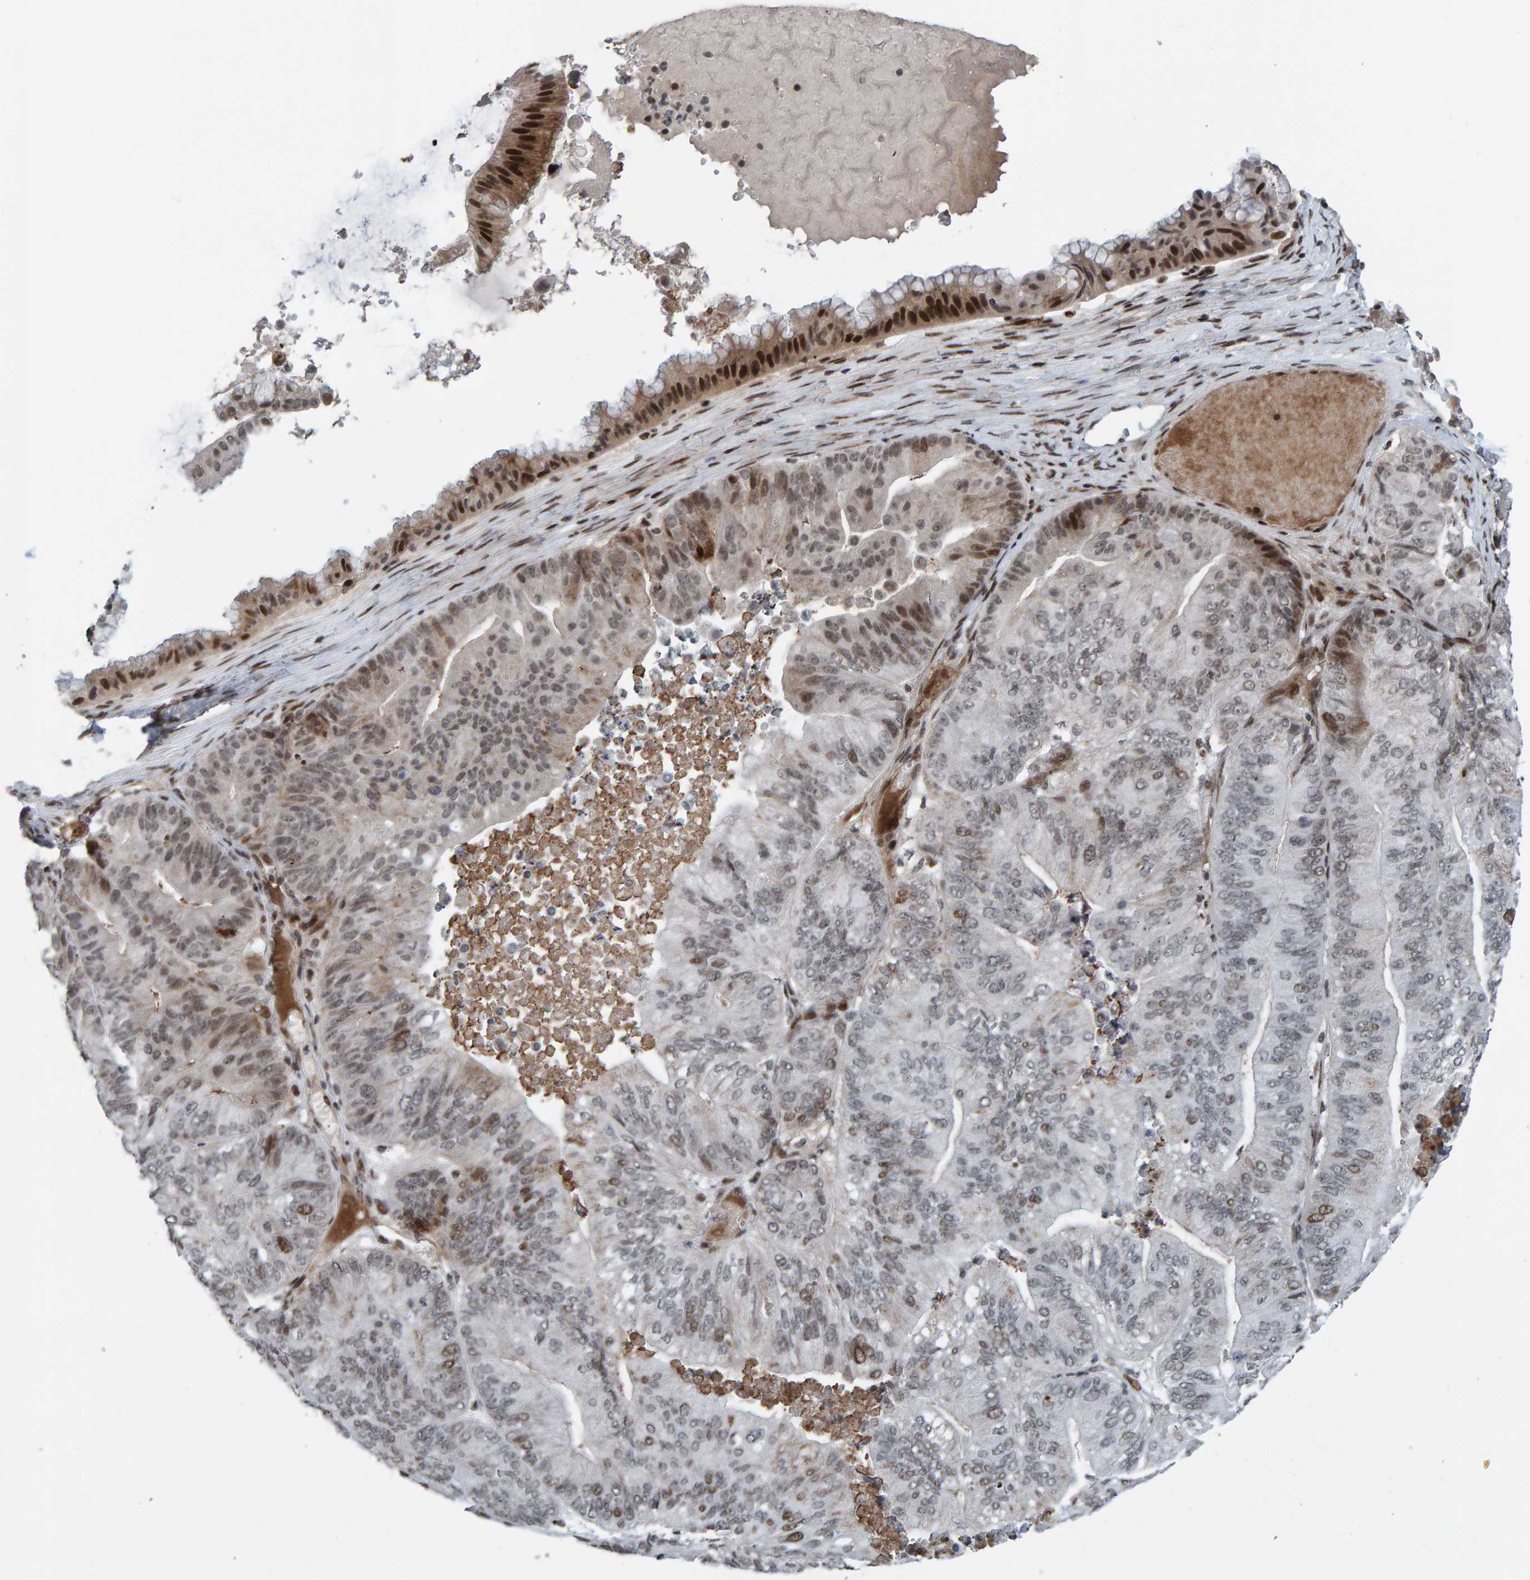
{"staining": {"intensity": "moderate", "quantity": "<25%", "location": "cytoplasmic/membranous,nuclear"}, "tissue": "ovarian cancer", "cell_type": "Tumor cells", "image_type": "cancer", "snomed": [{"axis": "morphology", "description": "Cystadenocarcinoma, mucinous, NOS"}, {"axis": "topography", "description": "Ovary"}], "caption": "An image of ovarian cancer (mucinous cystadenocarcinoma) stained for a protein shows moderate cytoplasmic/membranous and nuclear brown staining in tumor cells.", "gene": "ZNF366", "patient": {"sex": "female", "age": 61}}